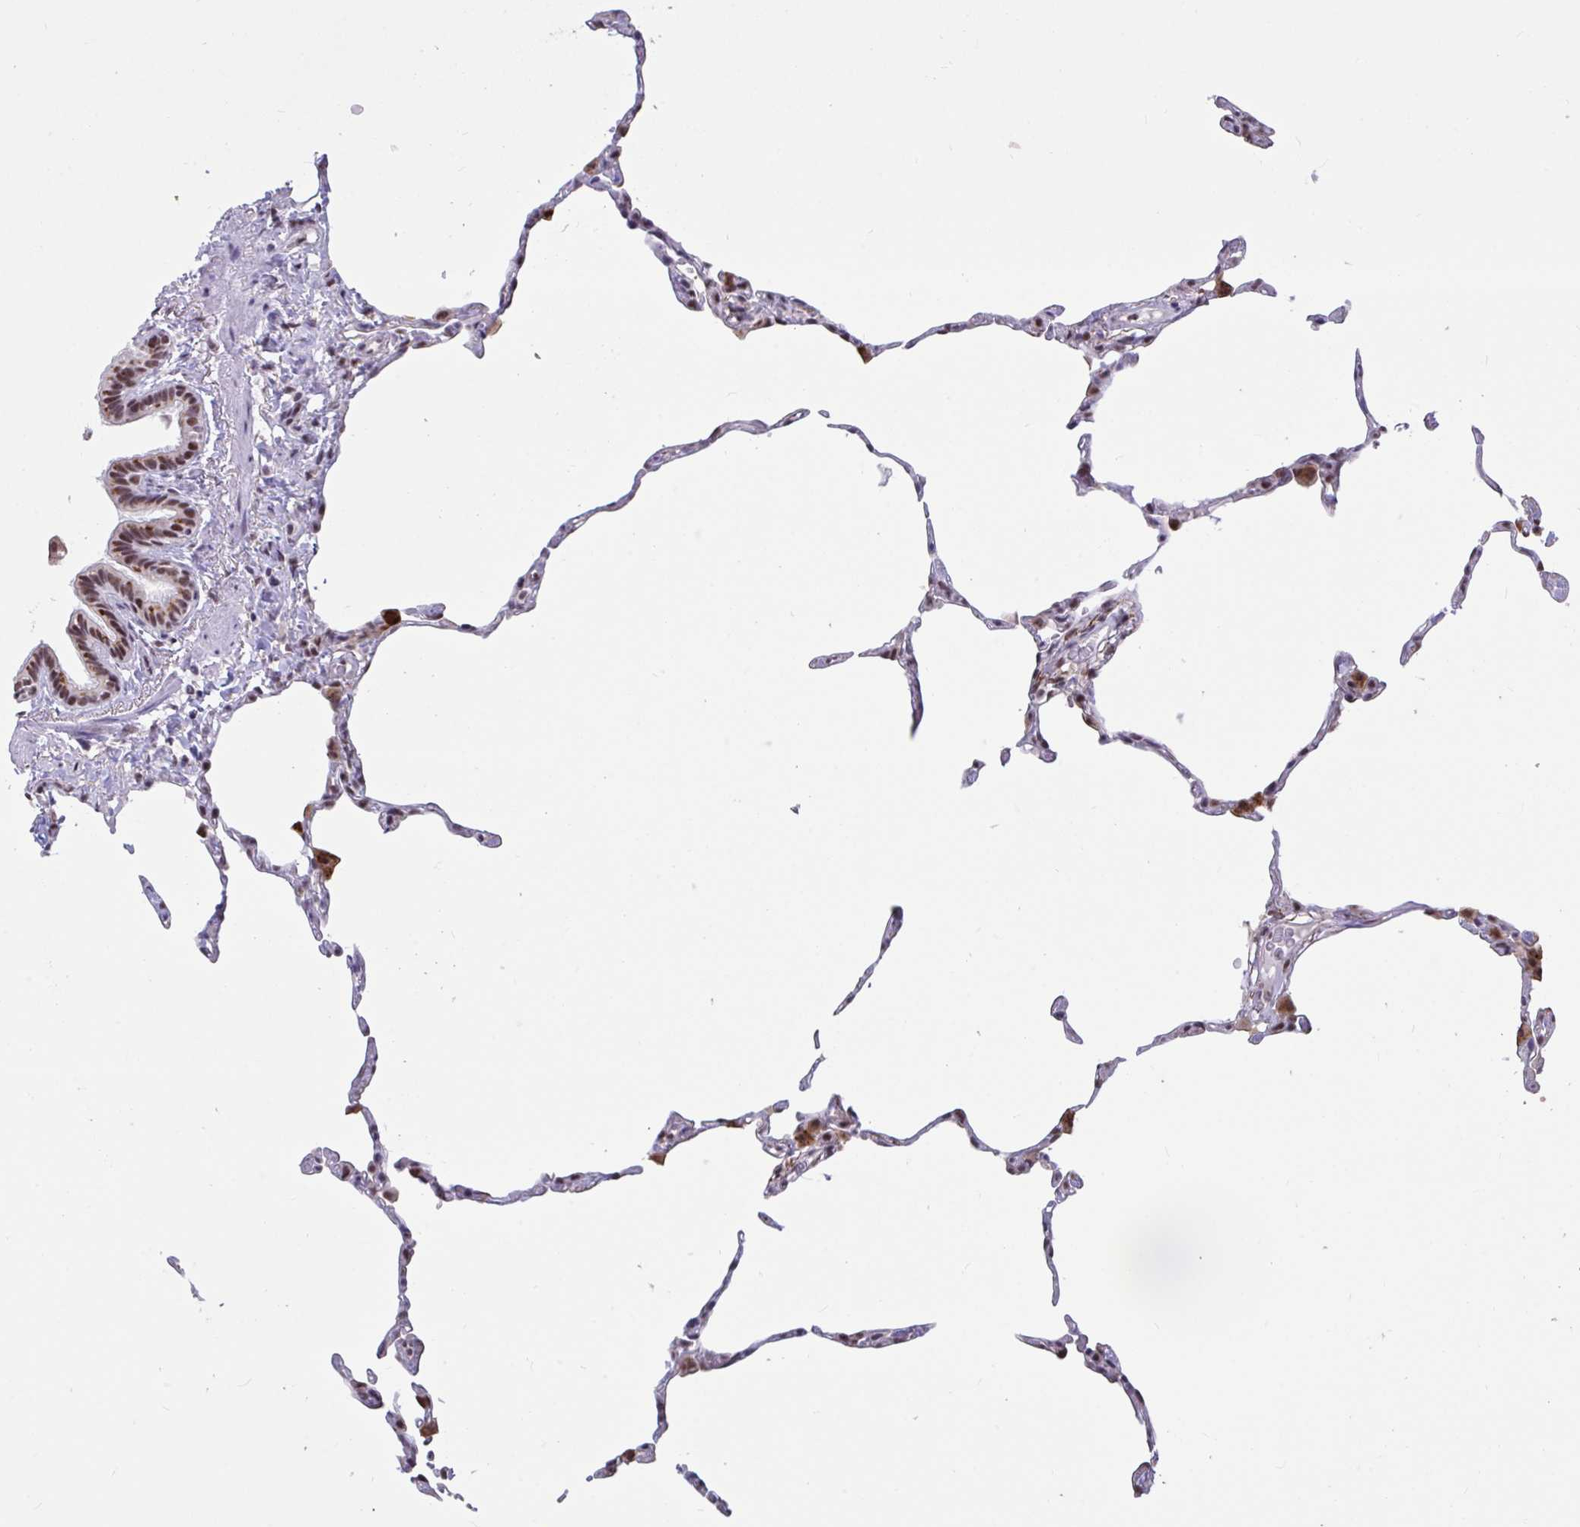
{"staining": {"intensity": "moderate", "quantity": "<25%", "location": "nuclear"}, "tissue": "lung", "cell_type": "Alveolar cells", "image_type": "normal", "snomed": [{"axis": "morphology", "description": "Normal tissue, NOS"}, {"axis": "topography", "description": "Lung"}], "caption": "Immunohistochemistry (IHC) micrograph of benign lung stained for a protein (brown), which demonstrates low levels of moderate nuclear expression in about <25% of alveolar cells.", "gene": "DDX39A", "patient": {"sex": "female", "age": 57}}